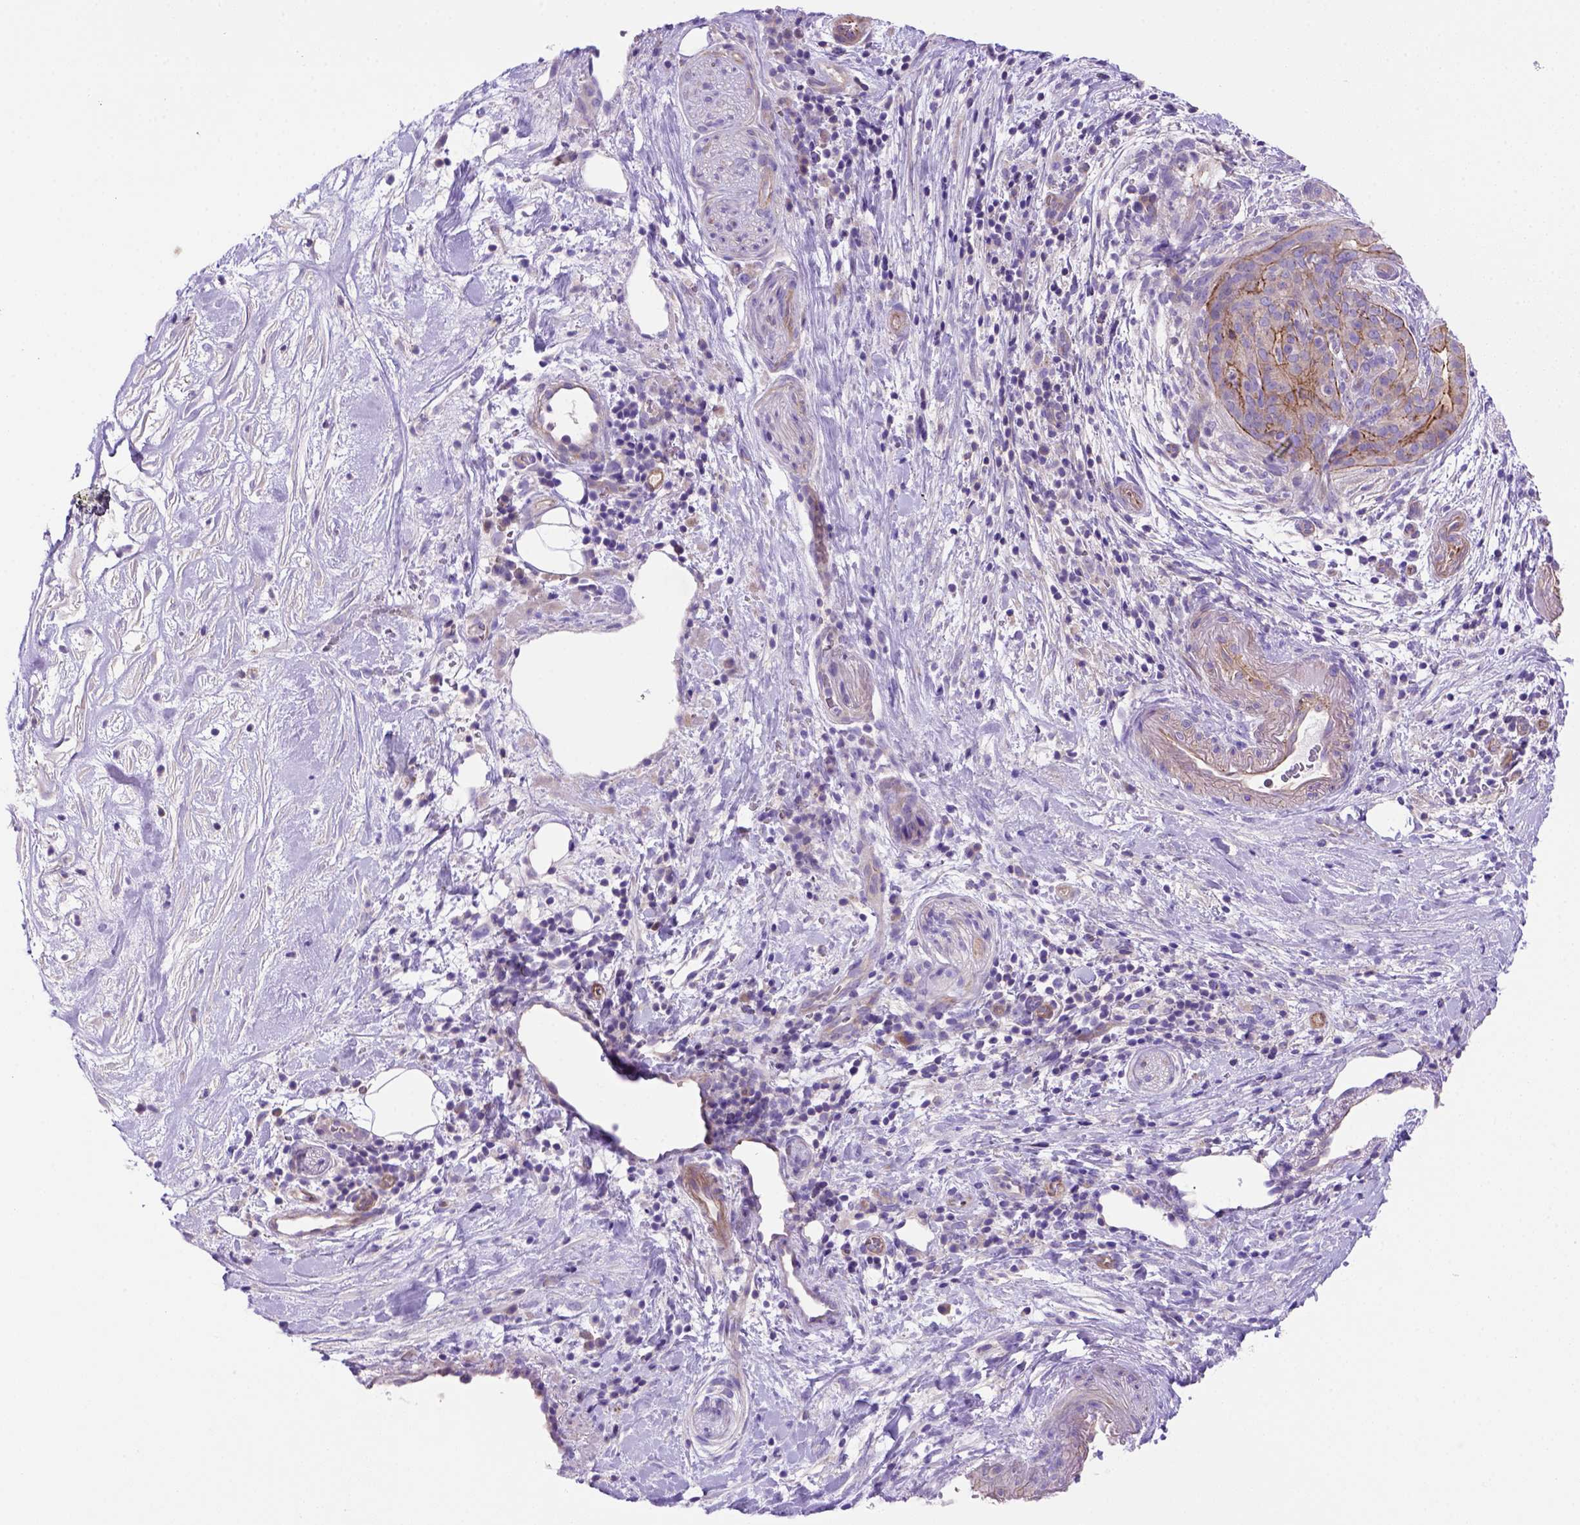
{"staining": {"intensity": "strong", "quantity": ">75%", "location": "cytoplasmic/membranous"}, "tissue": "pancreatic cancer", "cell_type": "Tumor cells", "image_type": "cancer", "snomed": [{"axis": "morphology", "description": "Adenocarcinoma, NOS"}, {"axis": "topography", "description": "Pancreas"}], "caption": "Immunohistochemical staining of adenocarcinoma (pancreatic) displays strong cytoplasmic/membranous protein expression in approximately >75% of tumor cells.", "gene": "PEX12", "patient": {"sex": "male", "age": 44}}